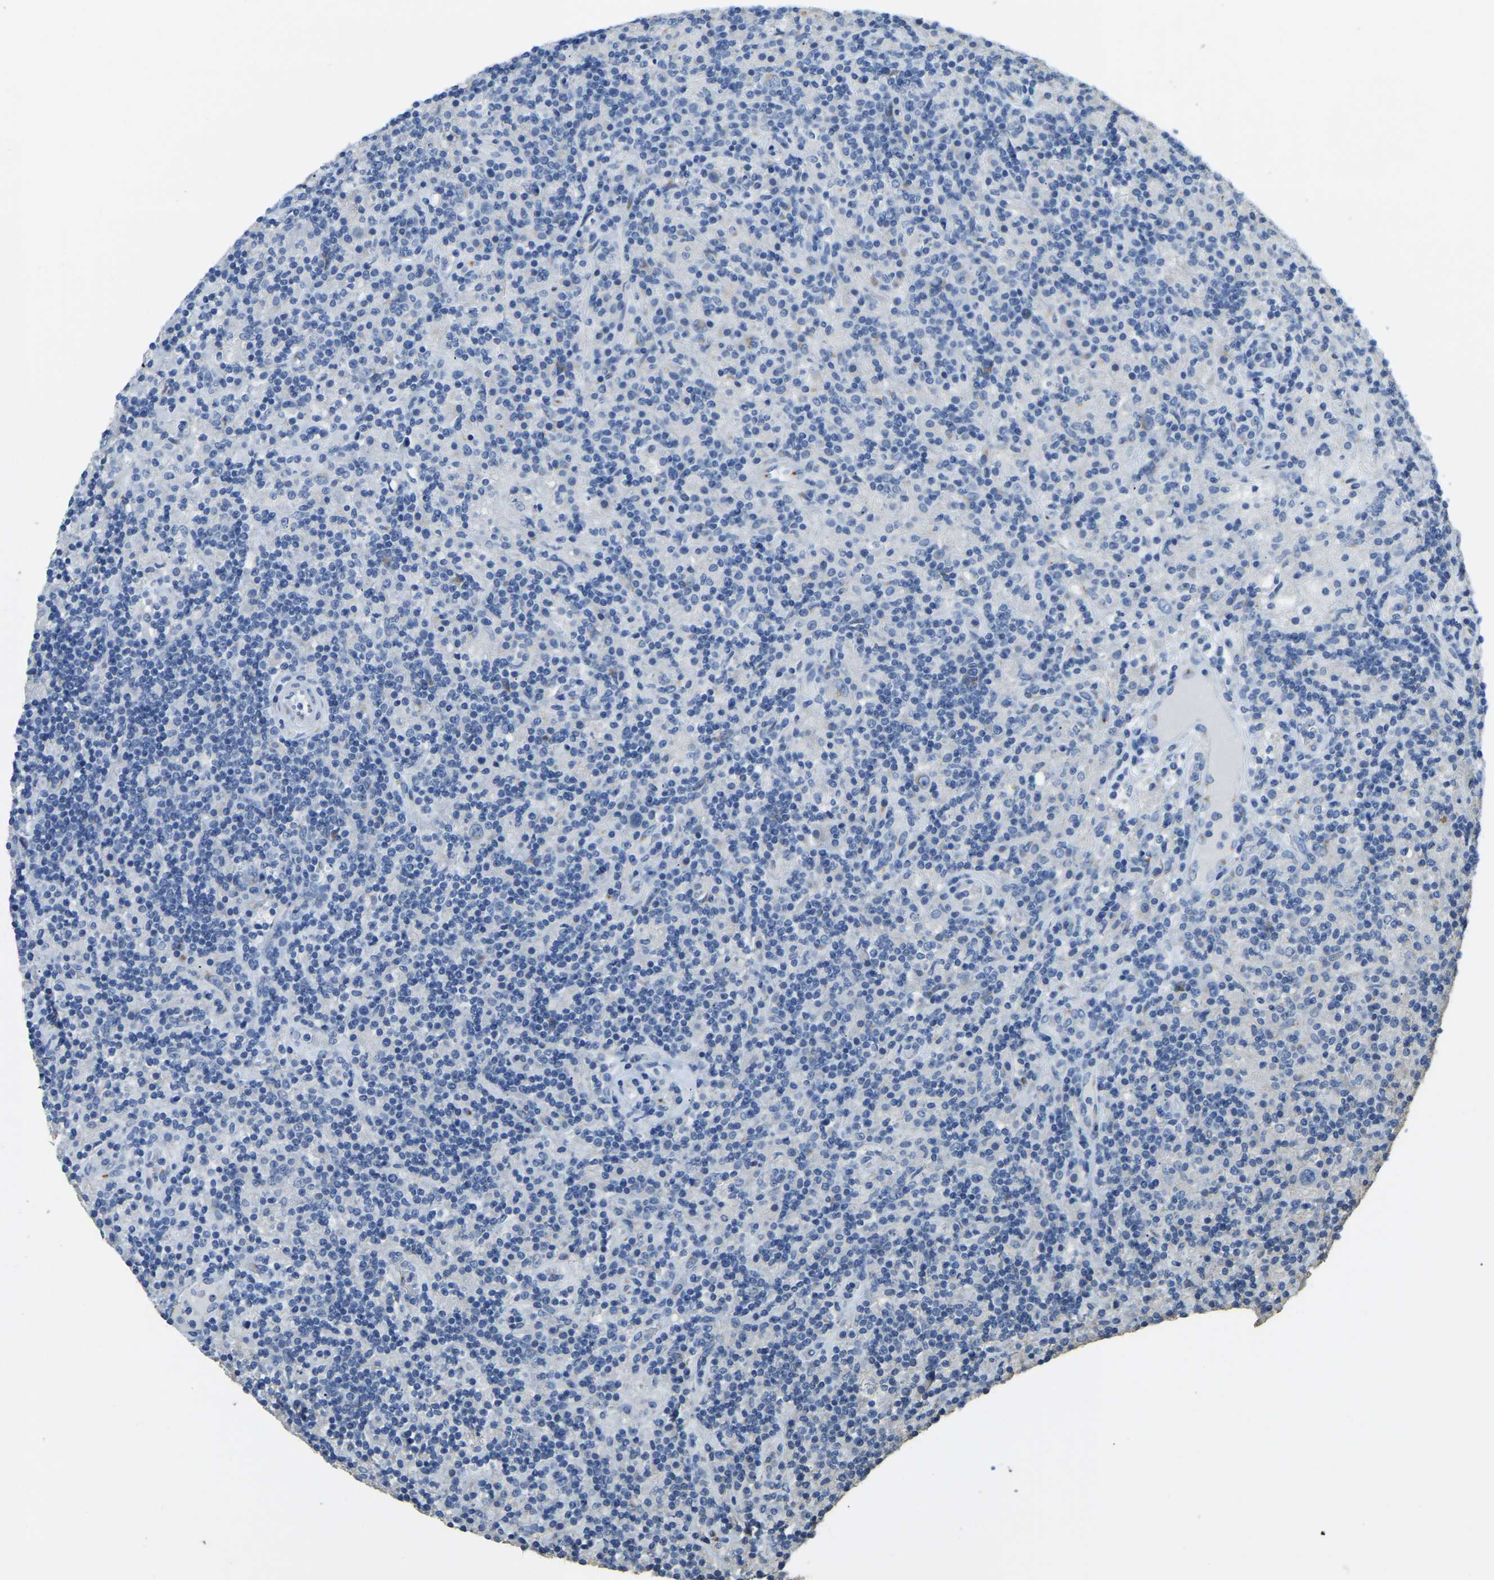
{"staining": {"intensity": "negative", "quantity": "none", "location": "none"}, "tissue": "lymphoma", "cell_type": "Tumor cells", "image_type": "cancer", "snomed": [{"axis": "morphology", "description": "Hodgkin's disease, NOS"}, {"axis": "topography", "description": "Lymph node"}], "caption": "Protein analysis of lymphoma demonstrates no significant staining in tumor cells. (DAB (3,3'-diaminobenzidine) immunohistochemistry (IHC) with hematoxylin counter stain).", "gene": "FAM174A", "patient": {"sex": "male", "age": 70}}